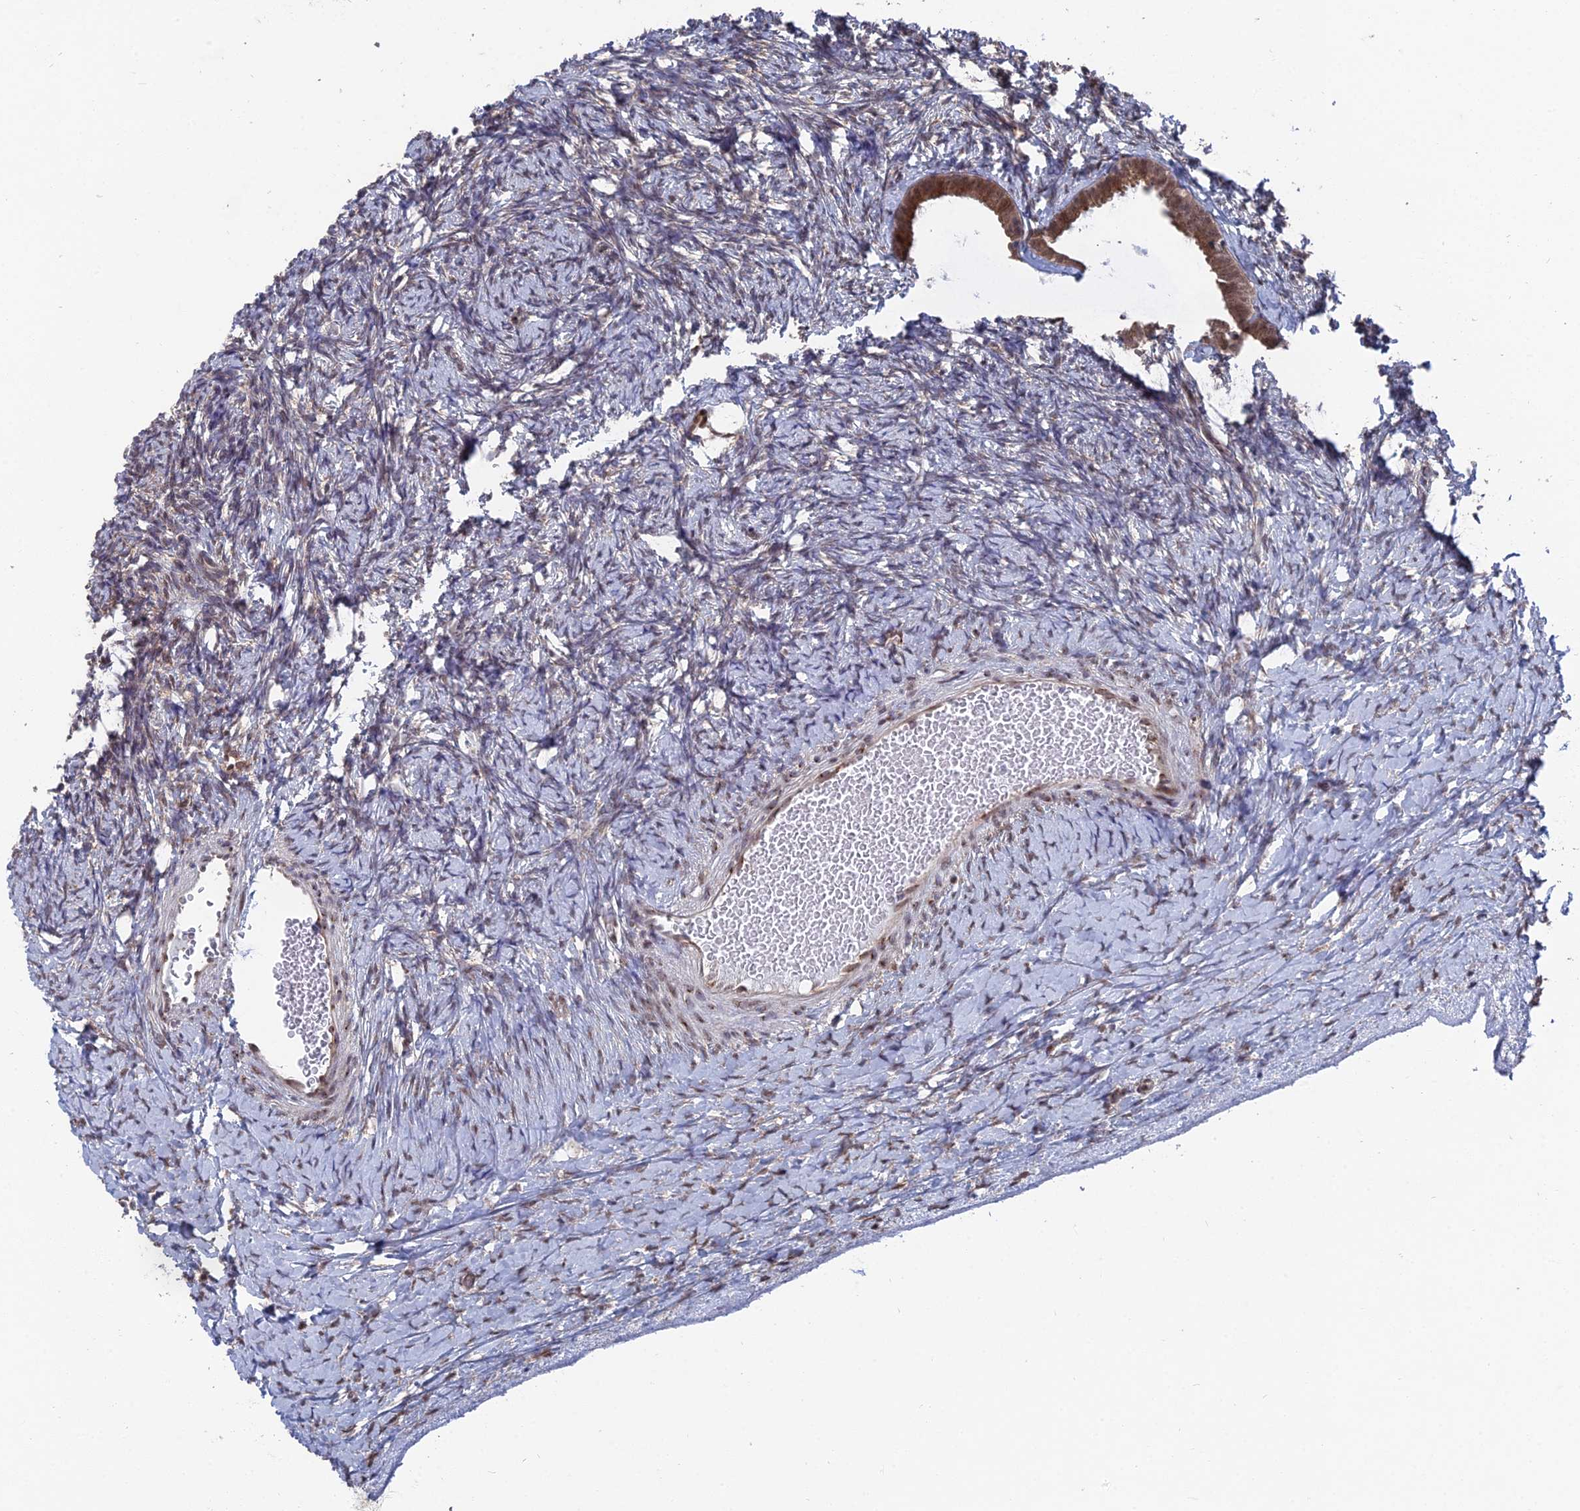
{"staining": {"intensity": "moderate", "quantity": ">75%", "location": "nuclear"}, "tissue": "ovary", "cell_type": "Follicle cells", "image_type": "normal", "snomed": [{"axis": "morphology", "description": "Normal tissue, NOS"}, {"axis": "morphology", "description": "Developmental malformation"}, {"axis": "topography", "description": "Ovary"}], "caption": "This image shows IHC staining of benign ovary, with medium moderate nuclear positivity in approximately >75% of follicle cells.", "gene": "FHIP2A", "patient": {"sex": "female", "age": 39}}